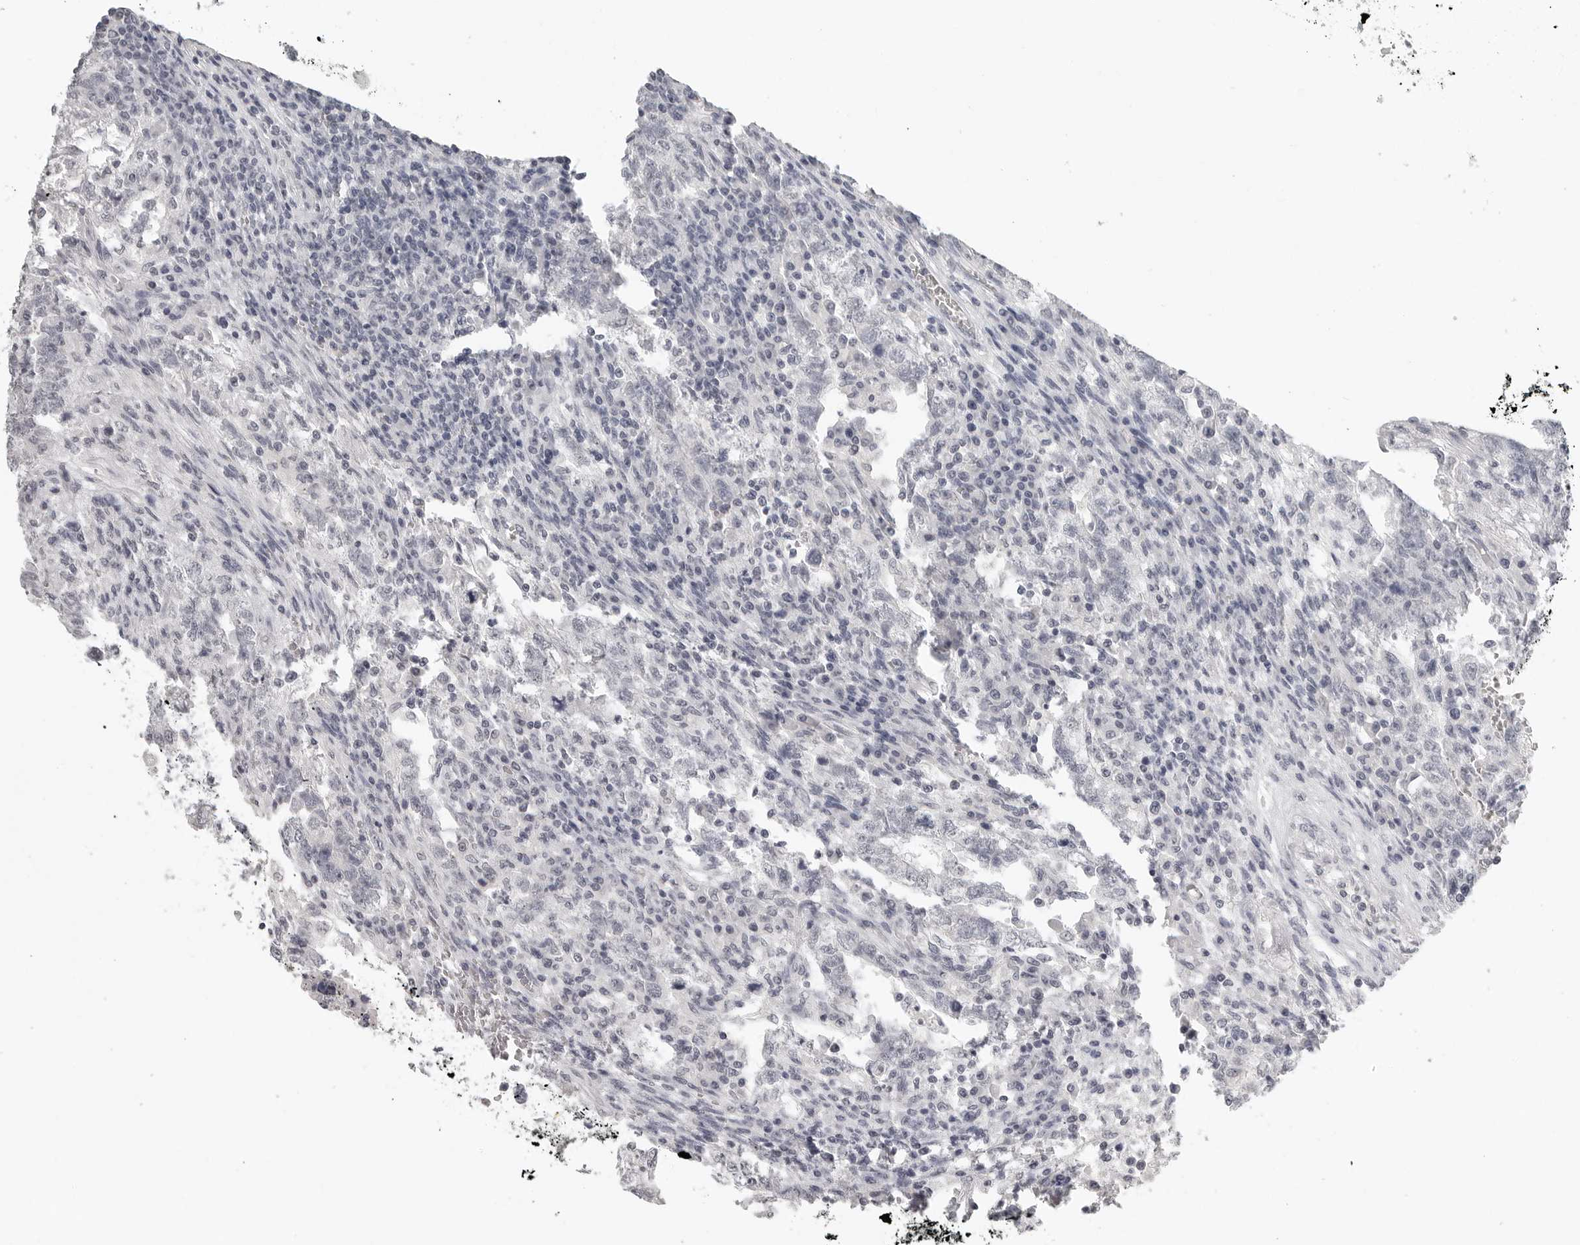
{"staining": {"intensity": "negative", "quantity": "none", "location": "none"}, "tissue": "testis cancer", "cell_type": "Tumor cells", "image_type": "cancer", "snomed": [{"axis": "morphology", "description": "Carcinoma, Embryonal, NOS"}, {"axis": "topography", "description": "Testis"}], "caption": "Testis cancer (embryonal carcinoma) stained for a protein using IHC displays no positivity tumor cells.", "gene": "BPIFA1", "patient": {"sex": "male", "age": 36}}